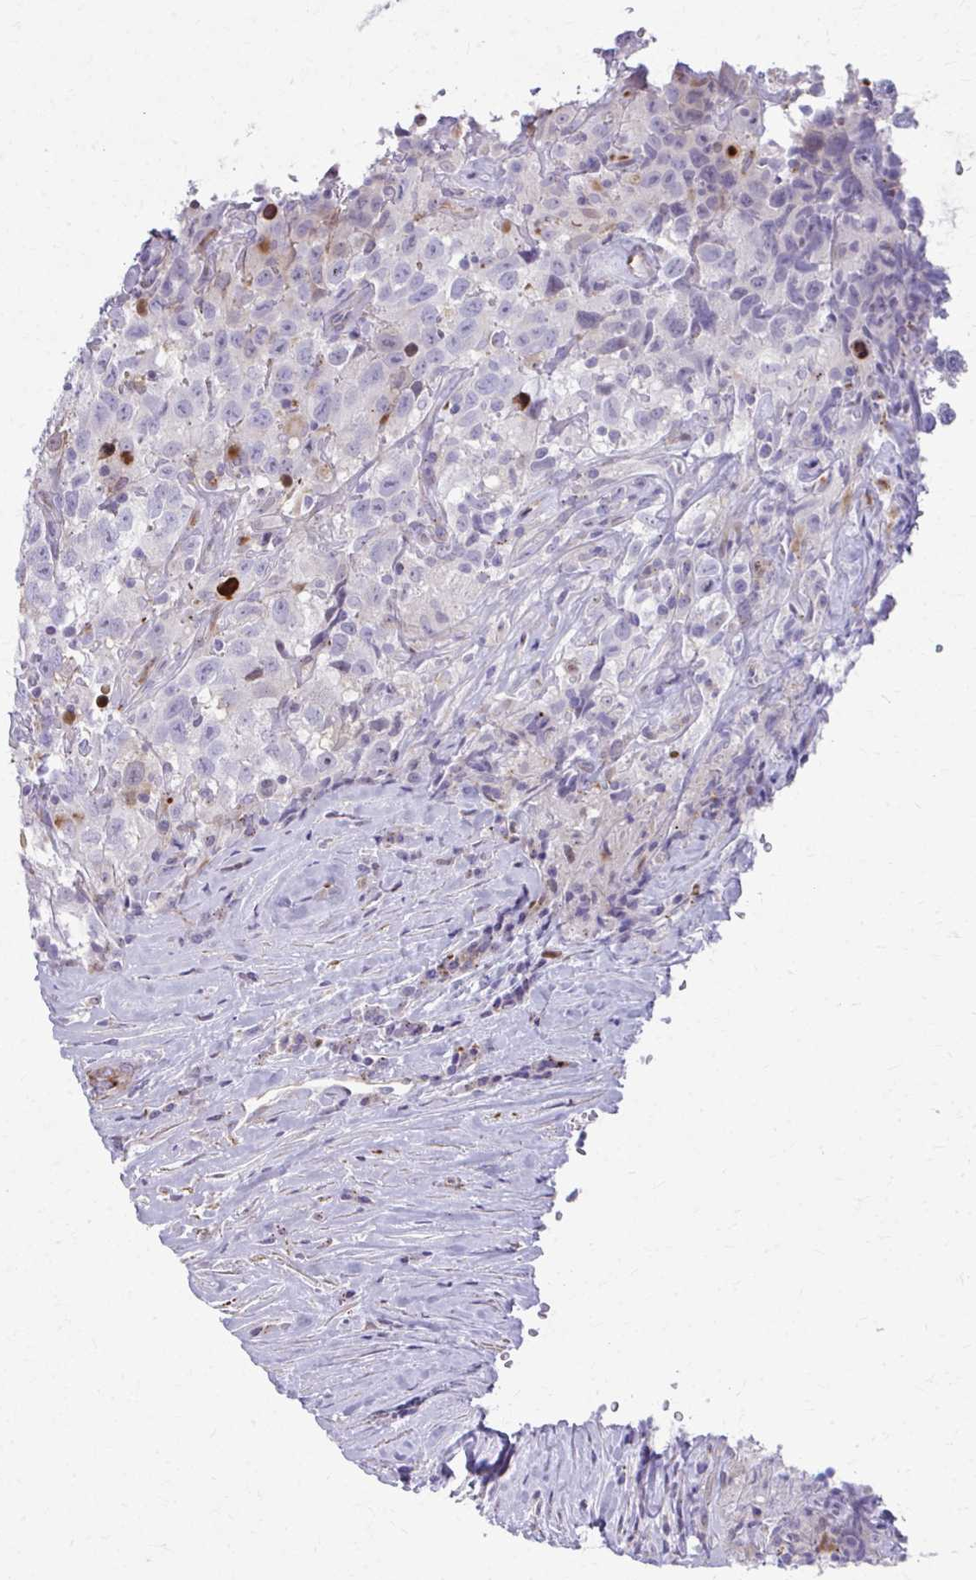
{"staining": {"intensity": "negative", "quantity": "none", "location": "none"}, "tissue": "testis cancer", "cell_type": "Tumor cells", "image_type": "cancer", "snomed": [{"axis": "morphology", "description": "Seminoma, NOS"}, {"axis": "topography", "description": "Testis"}], "caption": "Immunohistochemistry of testis cancer shows no staining in tumor cells.", "gene": "LRRC4B", "patient": {"sex": "male", "age": 41}}